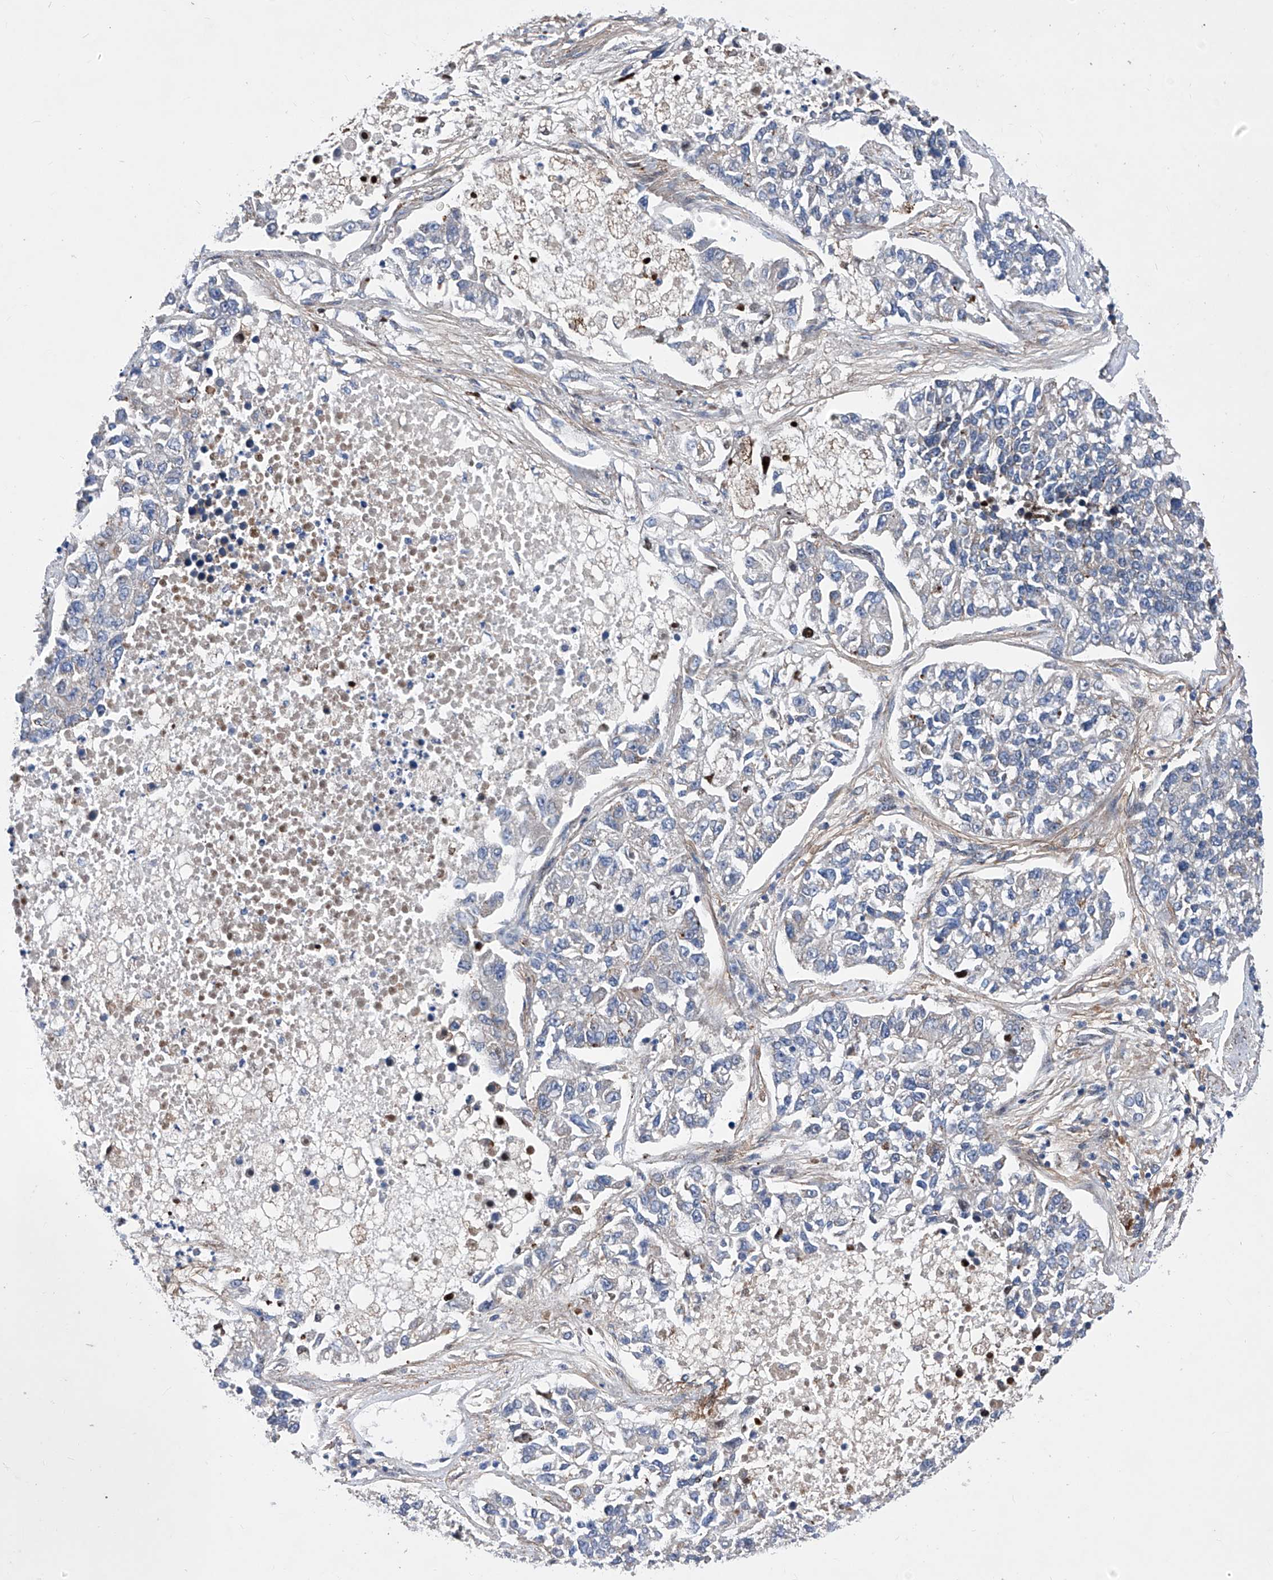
{"staining": {"intensity": "negative", "quantity": "none", "location": "none"}, "tissue": "lung cancer", "cell_type": "Tumor cells", "image_type": "cancer", "snomed": [{"axis": "morphology", "description": "Adenocarcinoma, NOS"}, {"axis": "topography", "description": "Lung"}], "caption": "Tumor cells show no significant protein staining in lung cancer (adenocarcinoma).", "gene": "KTI12", "patient": {"sex": "male", "age": 49}}